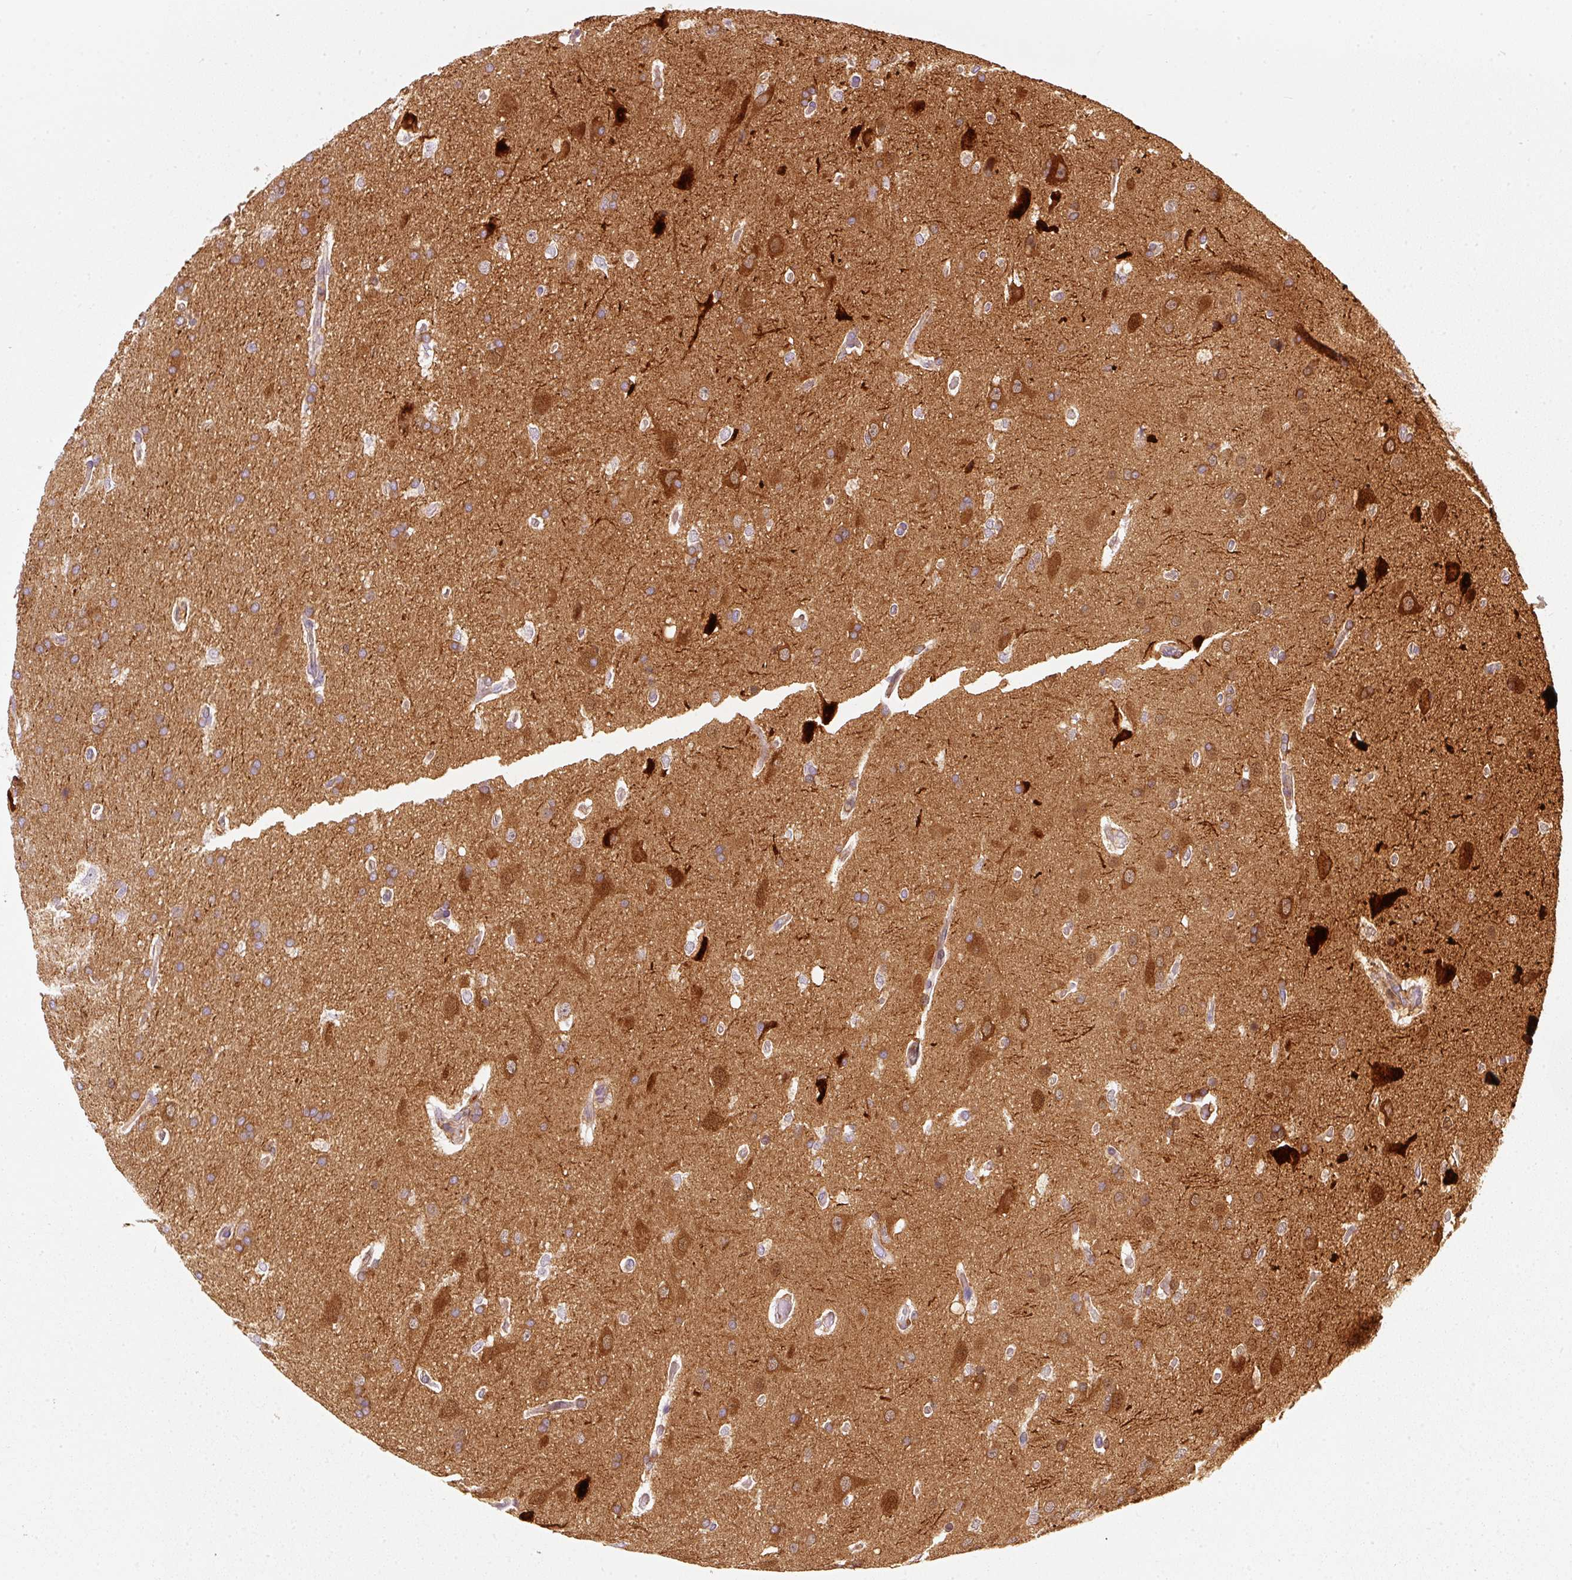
{"staining": {"intensity": "moderate", "quantity": ">75%", "location": "cytoplasmic/membranous"}, "tissue": "glioma", "cell_type": "Tumor cells", "image_type": "cancer", "snomed": [{"axis": "morphology", "description": "Glioma, malignant, High grade"}, {"axis": "topography", "description": "Brain"}], "caption": "The immunohistochemical stain highlights moderate cytoplasmic/membranous positivity in tumor cells of glioma tissue.", "gene": "IQGAP2", "patient": {"sex": "male", "age": 56}}